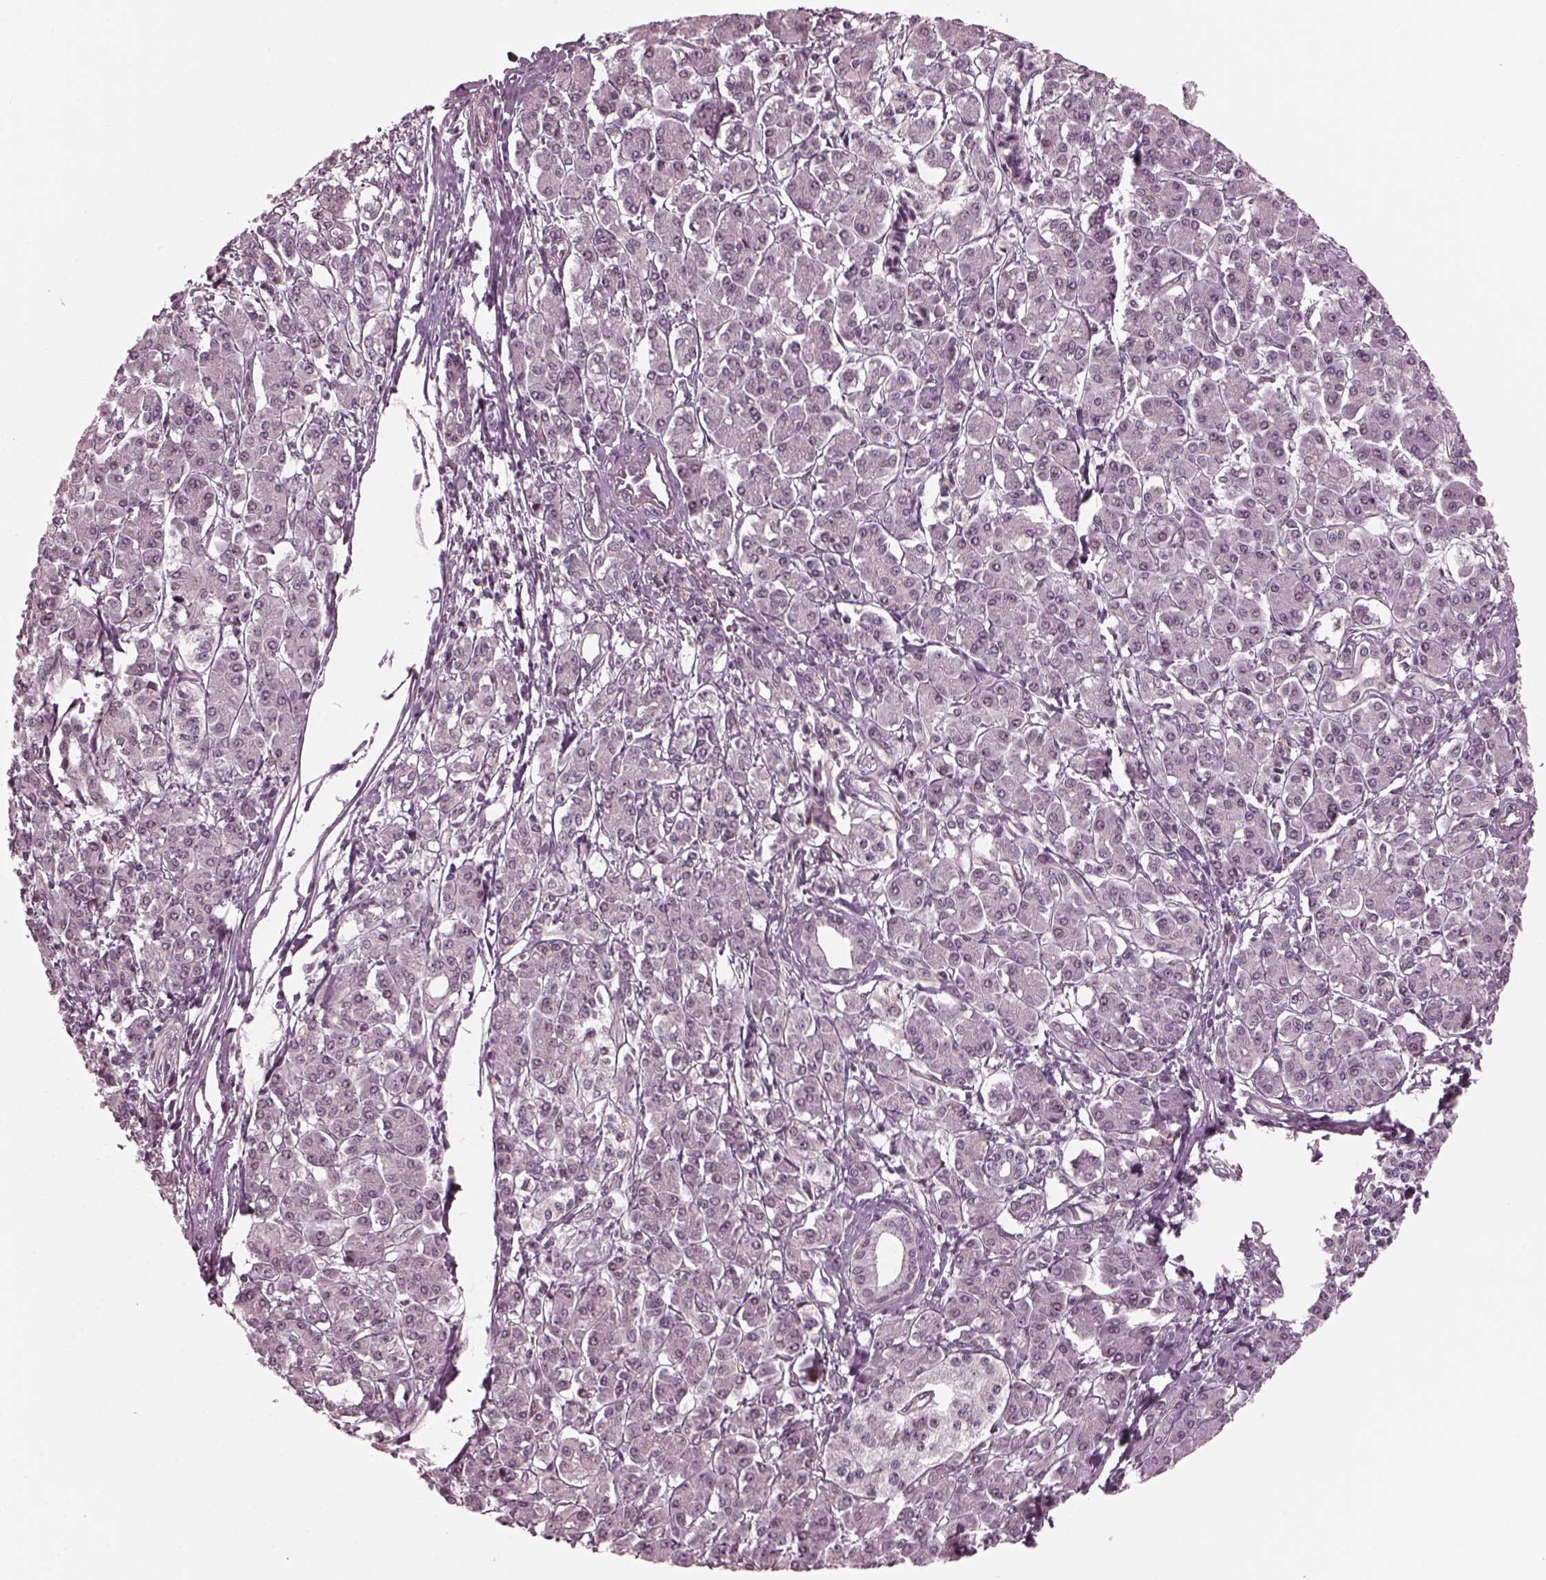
{"staining": {"intensity": "negative", "quantity": "none", "location": "none"}, "tissue": "pancreatic cancer", "cell_type": "Tumor cells", "image_type": "cancer", "snomed": [{"axis": "morphology", "description": "Adenocarcinoma, NOS"}, {"axis": "topography", "description": "Pancreas"}], "caption": "An IHC micrograph of adenocarcinoma (pancreatic) is shown. There is no staining in tumor cells of adenocarcinoma (pancreatic).", "gene": "TRIB3", "patient": {"sex": "female", "age": 68}}